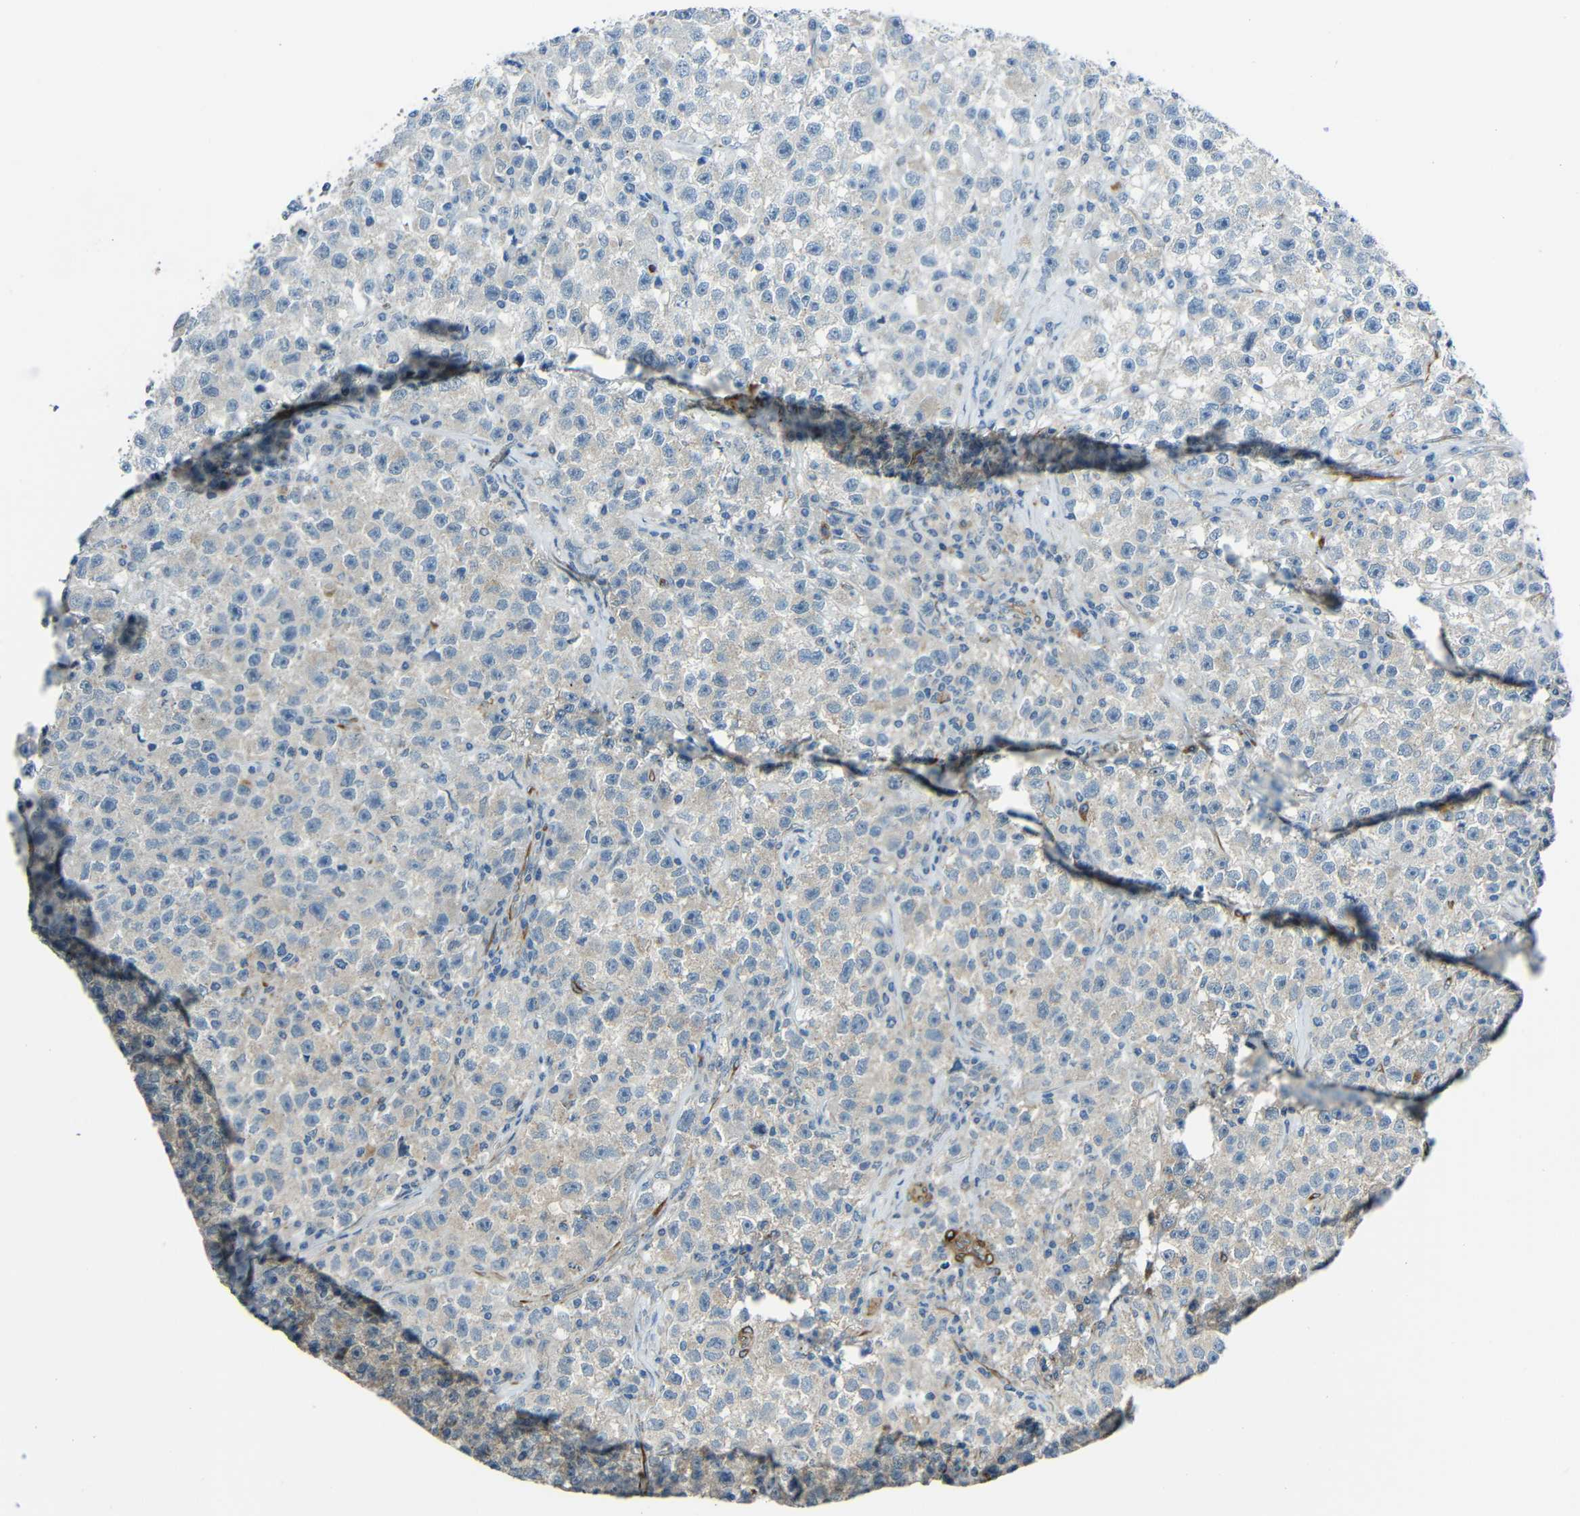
{"staining": {"intensity": "negative", "quantity": "none", "location": "none"}, "tissue": "testis cancer", "cell_type": "Tumor cells", "image_type": "cancer", "snomed": [{"axis": "morphology", "description": "Seminoma, NOS"}, {"axis": "topography", "description": "Testis"}], "caption": "Immunohistochemical staining of human seminoma (testis) displays no significant expression in tumor cells.", "gene": "DCLK1", "patient": {"sex": "male", "age": 22}}